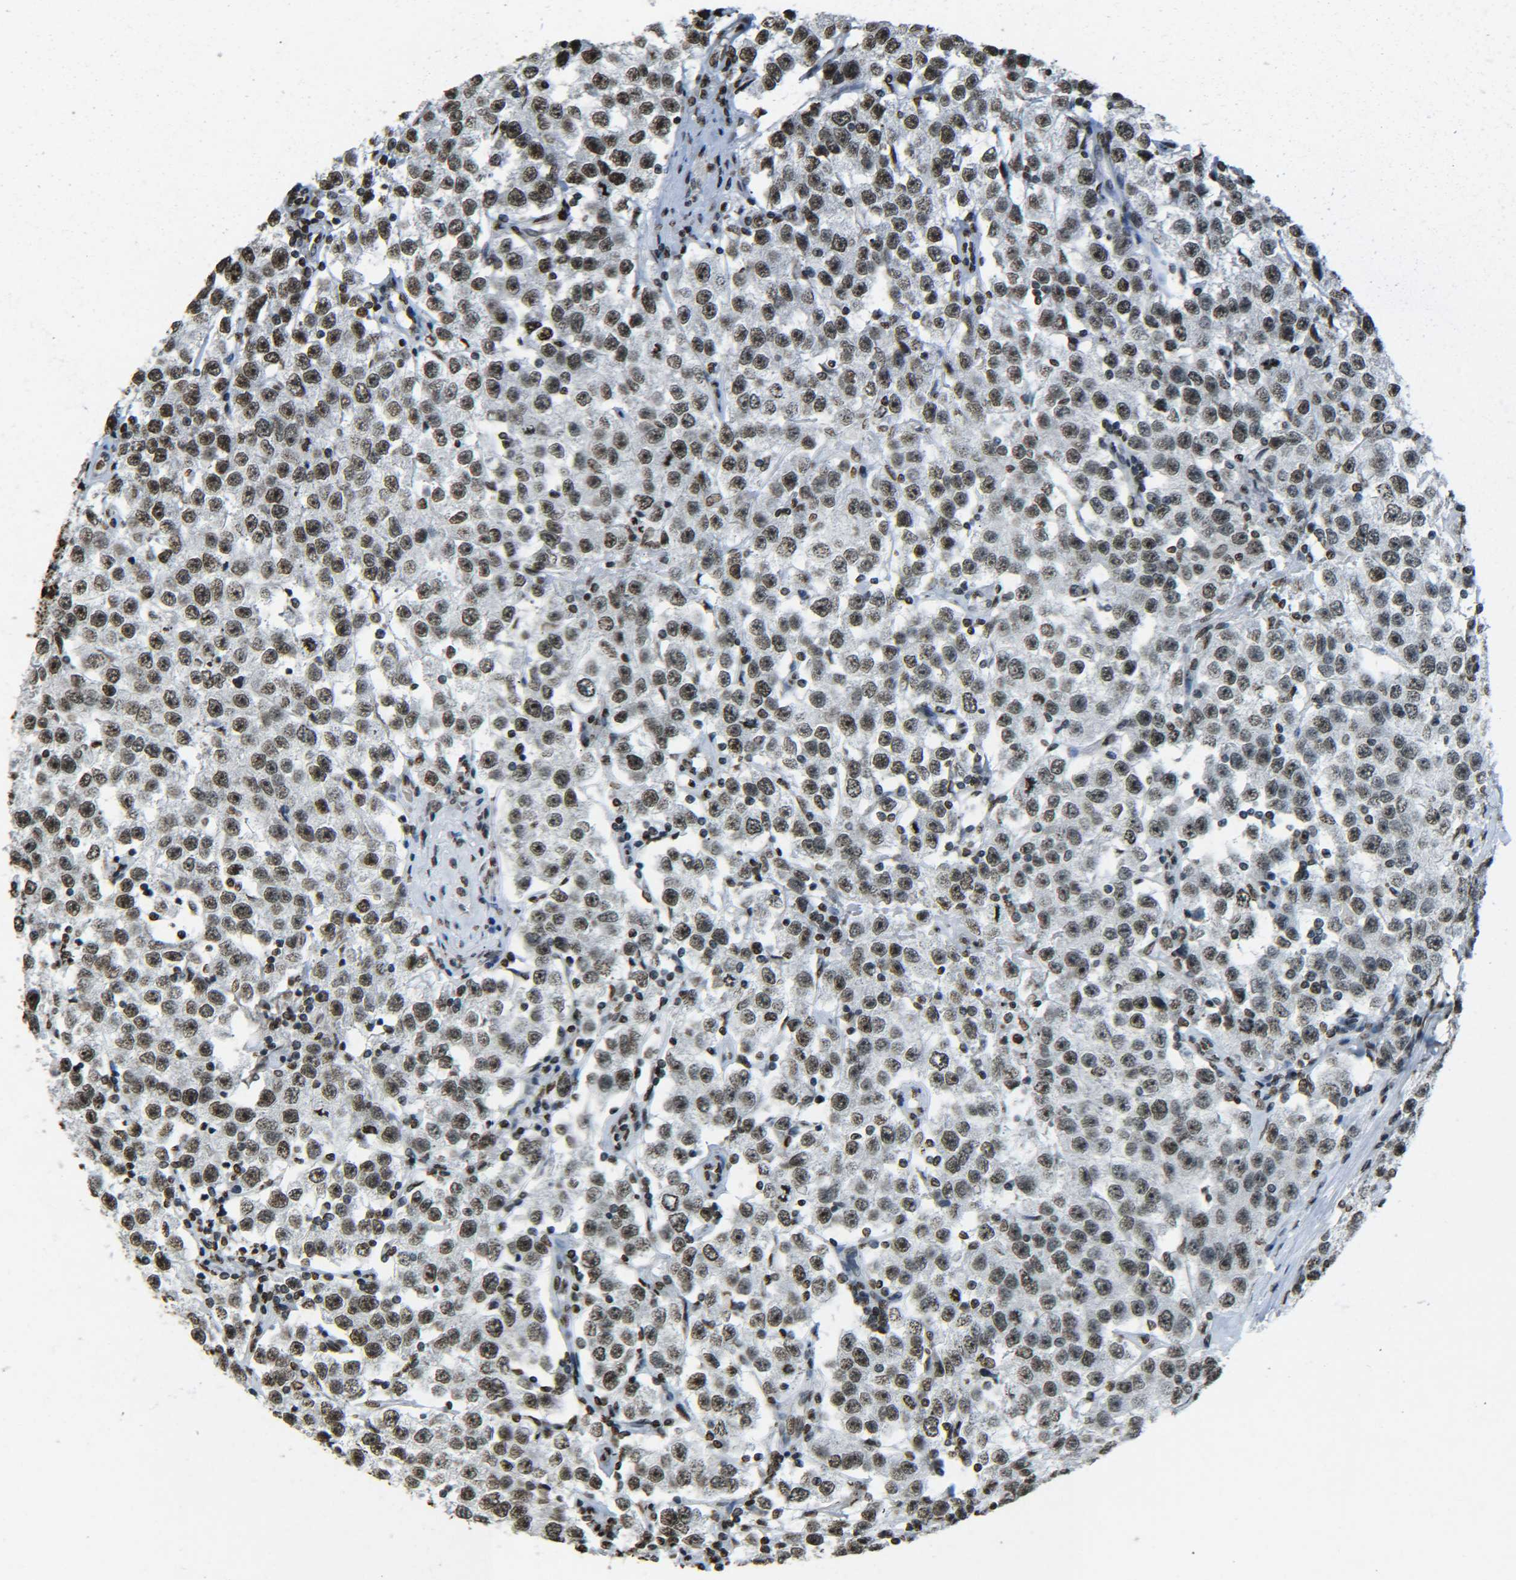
{"staining": {"intensity": "moderate", "quantity": ">75%", "location": "nuclear"}, "tissue": "testis cancer", "cell_type": "Tumor cells", "image_type": "cancer", "snomed": [{"axis": "morphology", "description": "Seminoma, NOS"}, {"axis": "topography", "description": "Testis"}], "caption": "Brown immunohistochemical staining in human testis cancer reveals moderate nuclear positivity in about >75% of tumor cells.", "gene": "H4C16", "patient": {"sex": "male", "age": 52}}